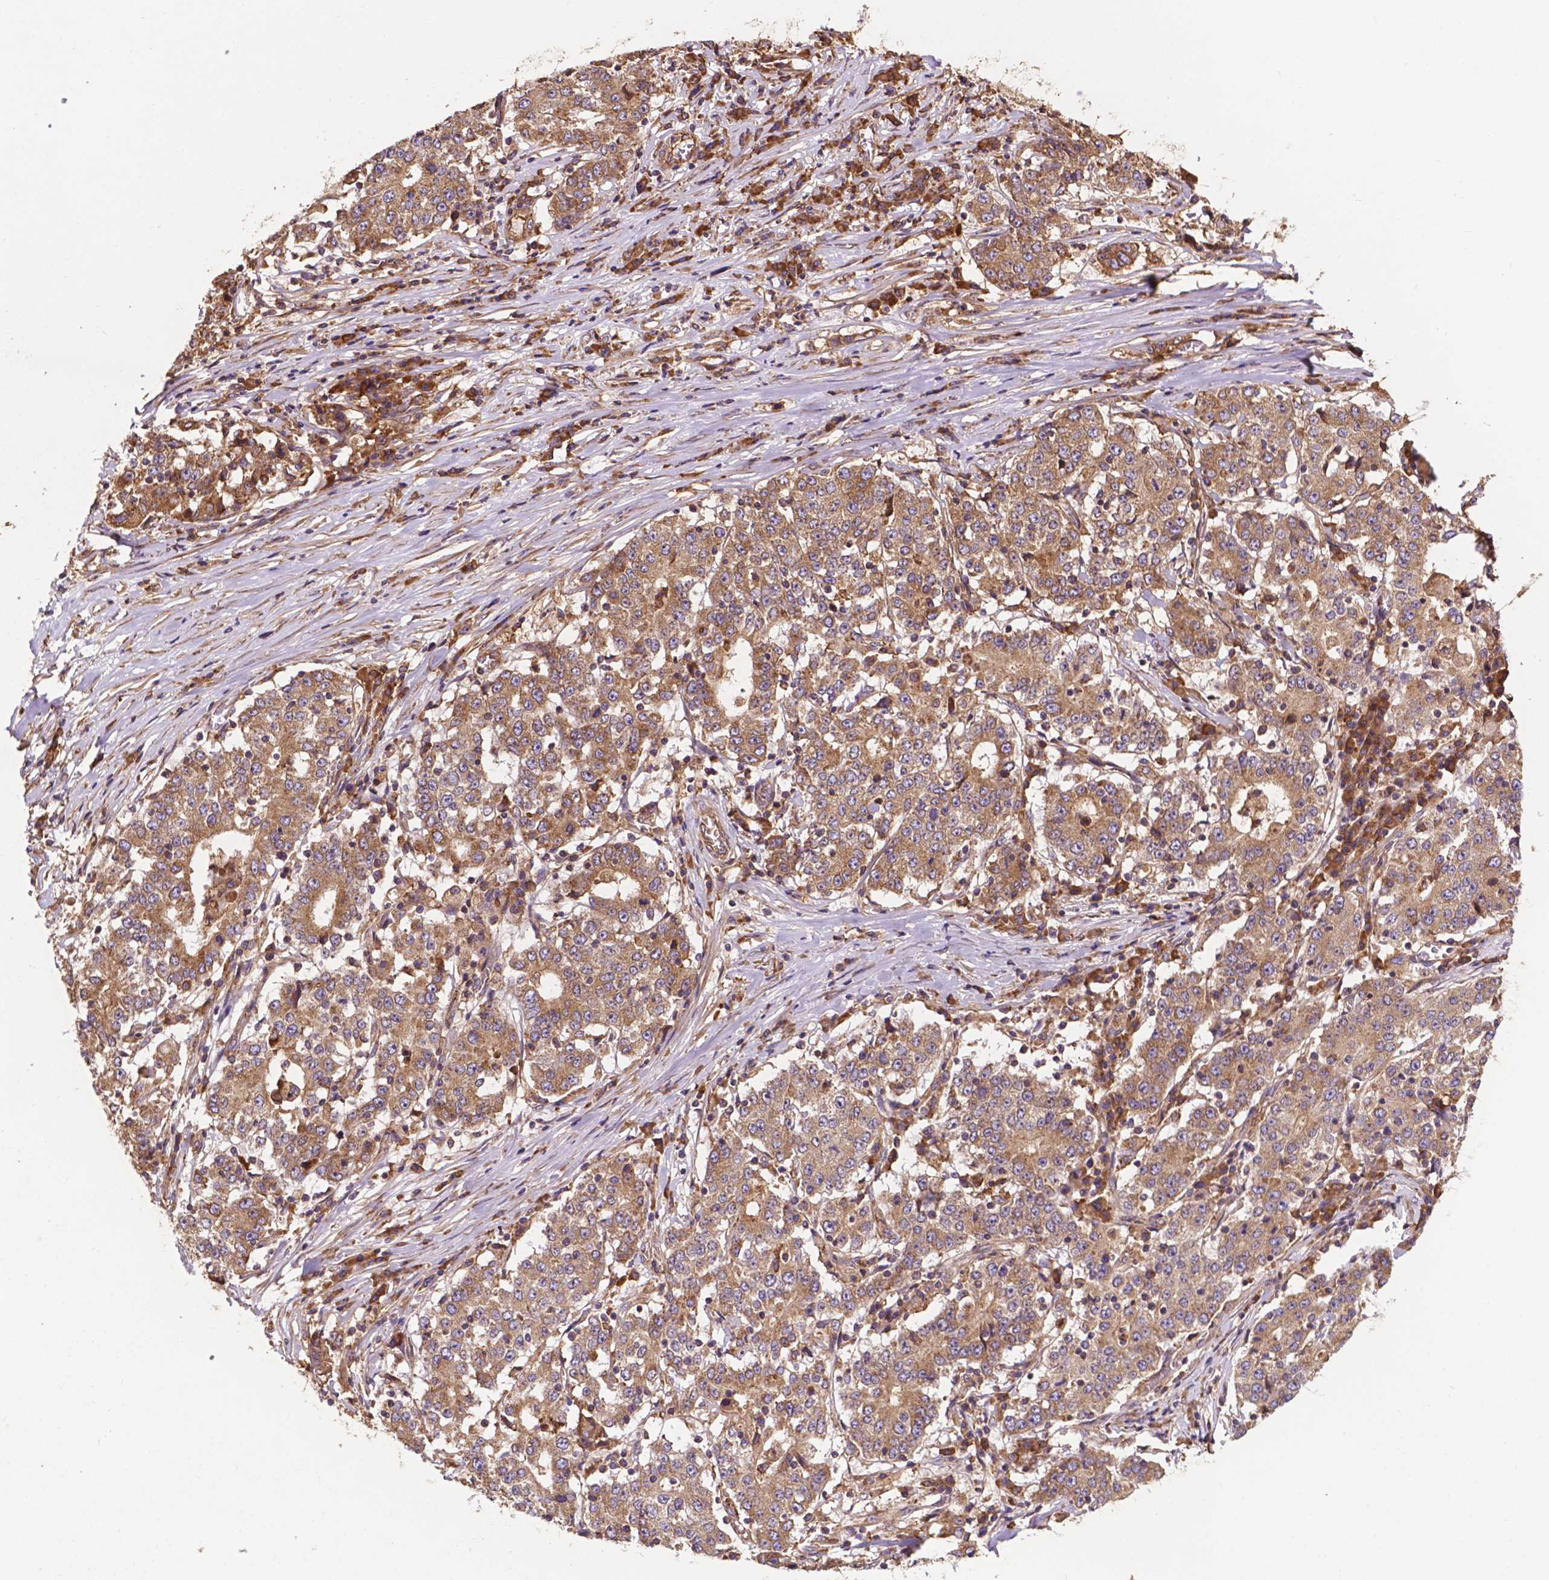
{"staining": {"intensity": "moderate", "quantity": ">75%", "location": "cytoplasmic/membranous"}, "tissue": "stomach cancer", "cell_type": "Tumor cells", "image_type": "cancer", "snomed": [{"axis": "morphology", "description": "Adenocarcinoma, NOS"}, {"axis": "topography", "description": "Stomach"}], "caption": "A medium amount of moderate cytoplasmic/membranous expression is identified in about >75% of tumor cells in stomach adenocarcinoma tissue. Nuclei are stained in blue.", "gene": "CCDC71L", "patient": {"sex": "male", "age": 59}}